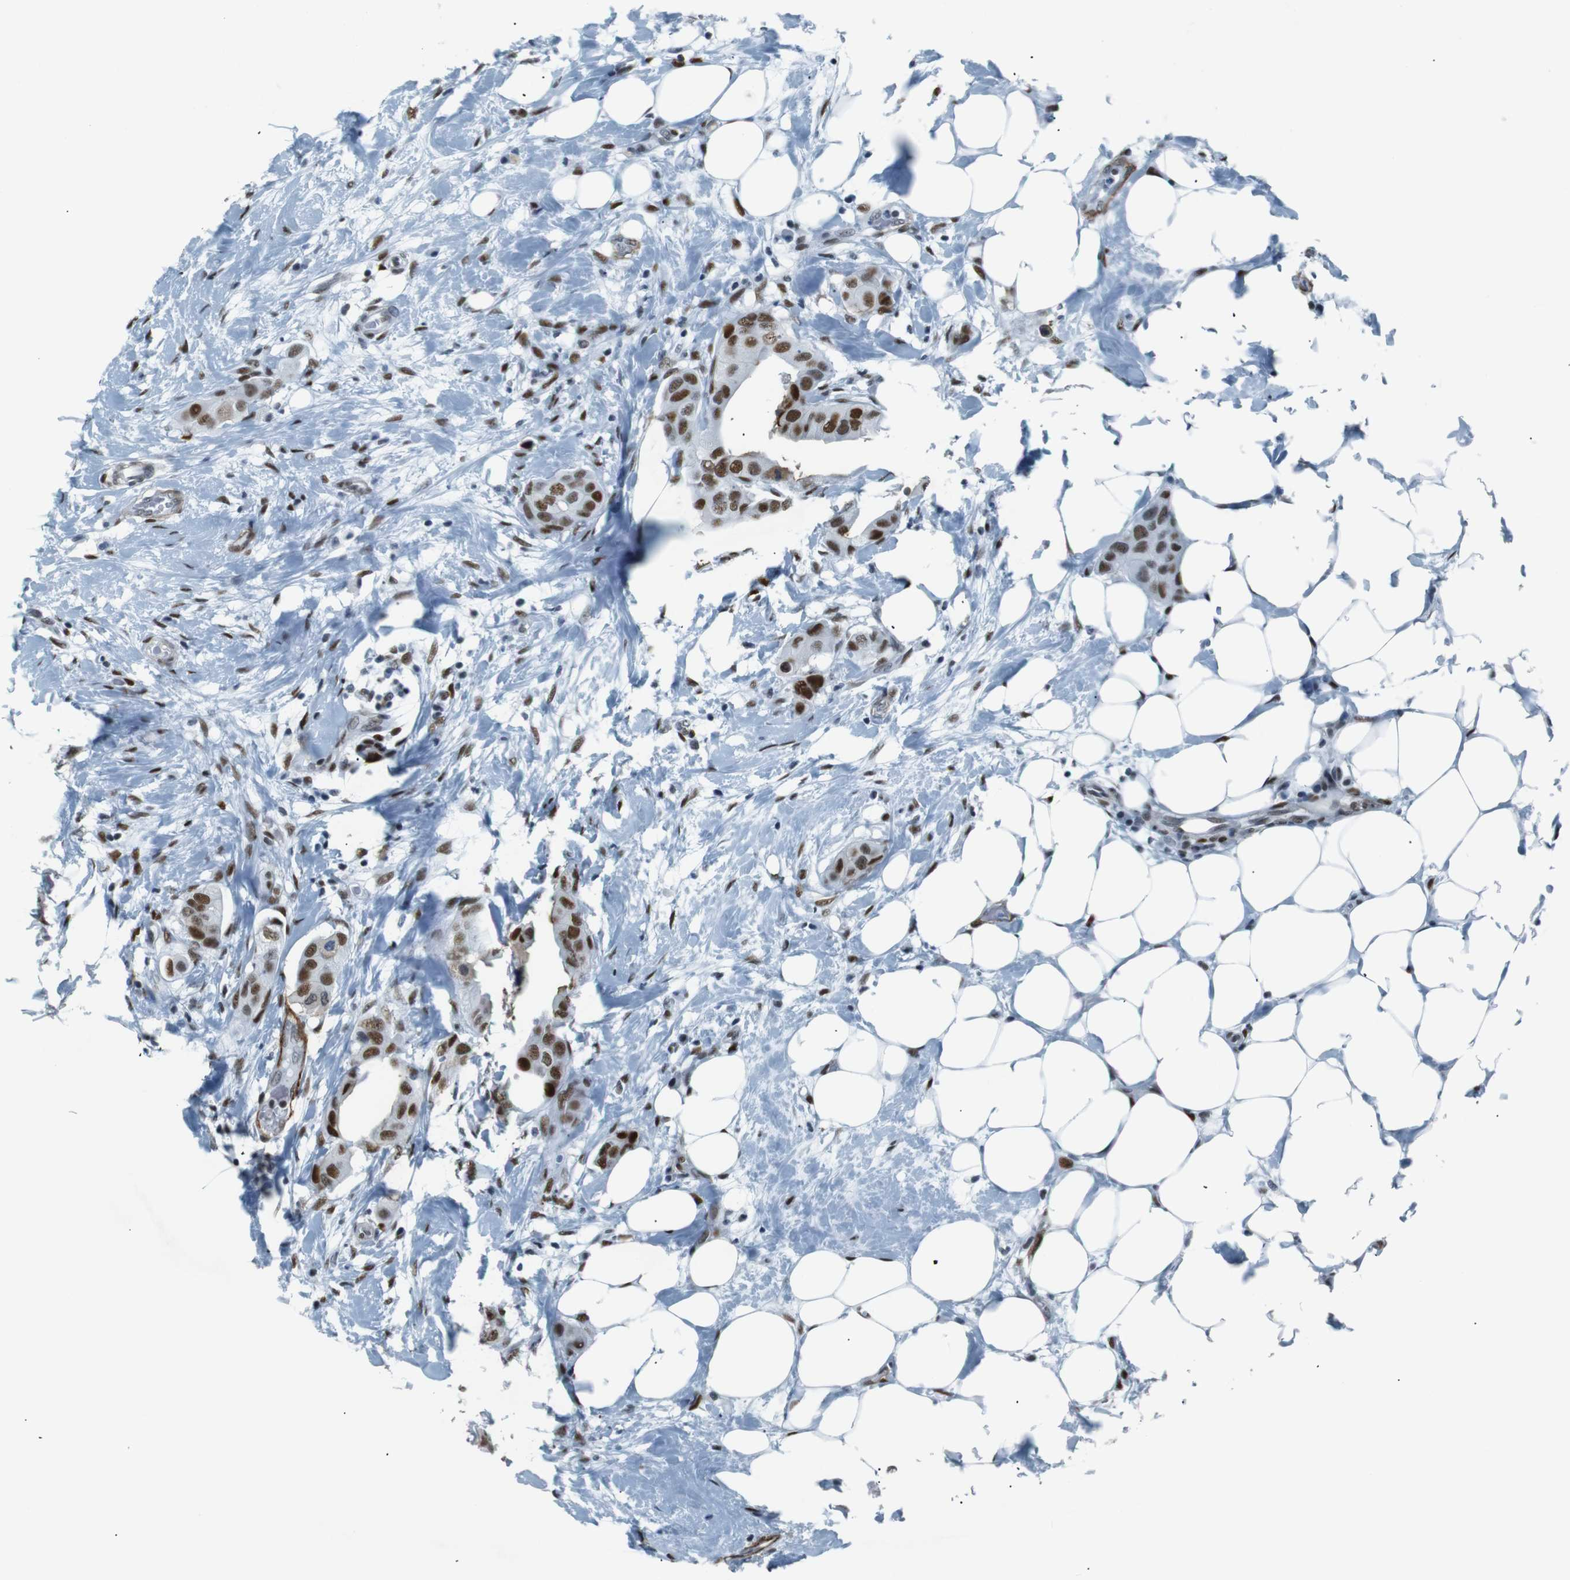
{"staining": {"intensity": "moderate", "quantity": ">75%", "location": "nuclear"}, "tissue": "breast cancer", "cell_type": "Tumor cells", "image_type": "cancer", "snomed": [{"axis": "morphology", "description": "Duct carcinoma"}, {"axis": "topography", "description": "Breast"}], "caption": "An immunohistochemistry (IHC) image of neoplastic tissue is shown. Protein staining in brown labels moderate nuclear positivity in breast invasive ductal carcinoma within tumor cells.", "gene": "HEXIM1", "patient": {"sex": "female", "age": 40}}